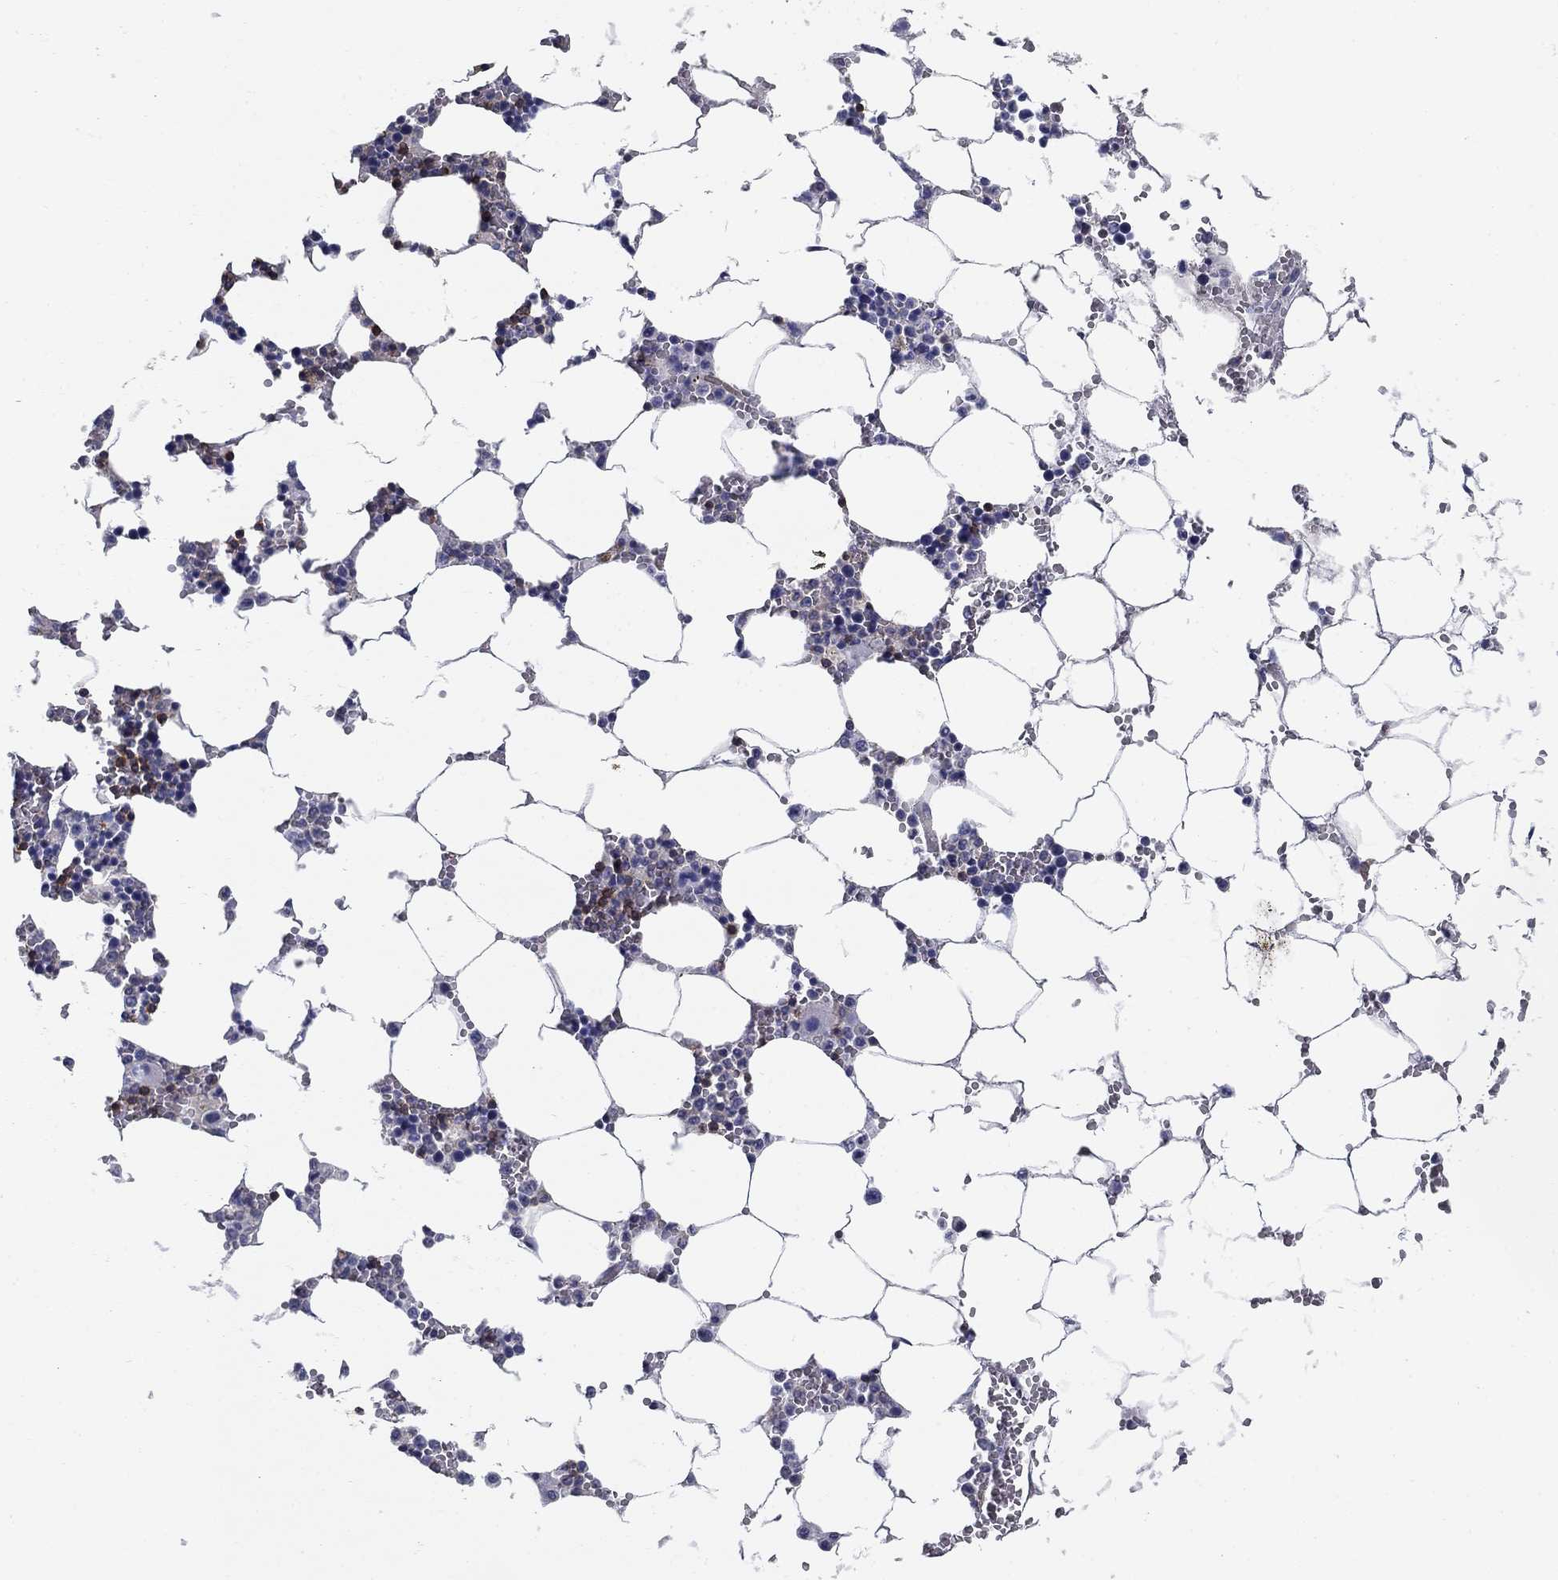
{"staining": {"intensity": "moderate", "quantity": "<25%", "location": "cytoplasmic/membranous"}, "tissue": "bone marrow", "cell_type": "Hematopoietic cells", "image_type": "normal", "snomed": [{"axis": "morphology", "description": "Normal tissue, NOS"}, {"axis": "topography", "description": "Bone marrow"}], "caption": "Moderate cytoplasmic/membranous expression is seen in approximately <25% of hematopoietic cells in unremarkable bone marrow.", "gene": "SIT1", "patient": {"sex": "female", "age": 64}}